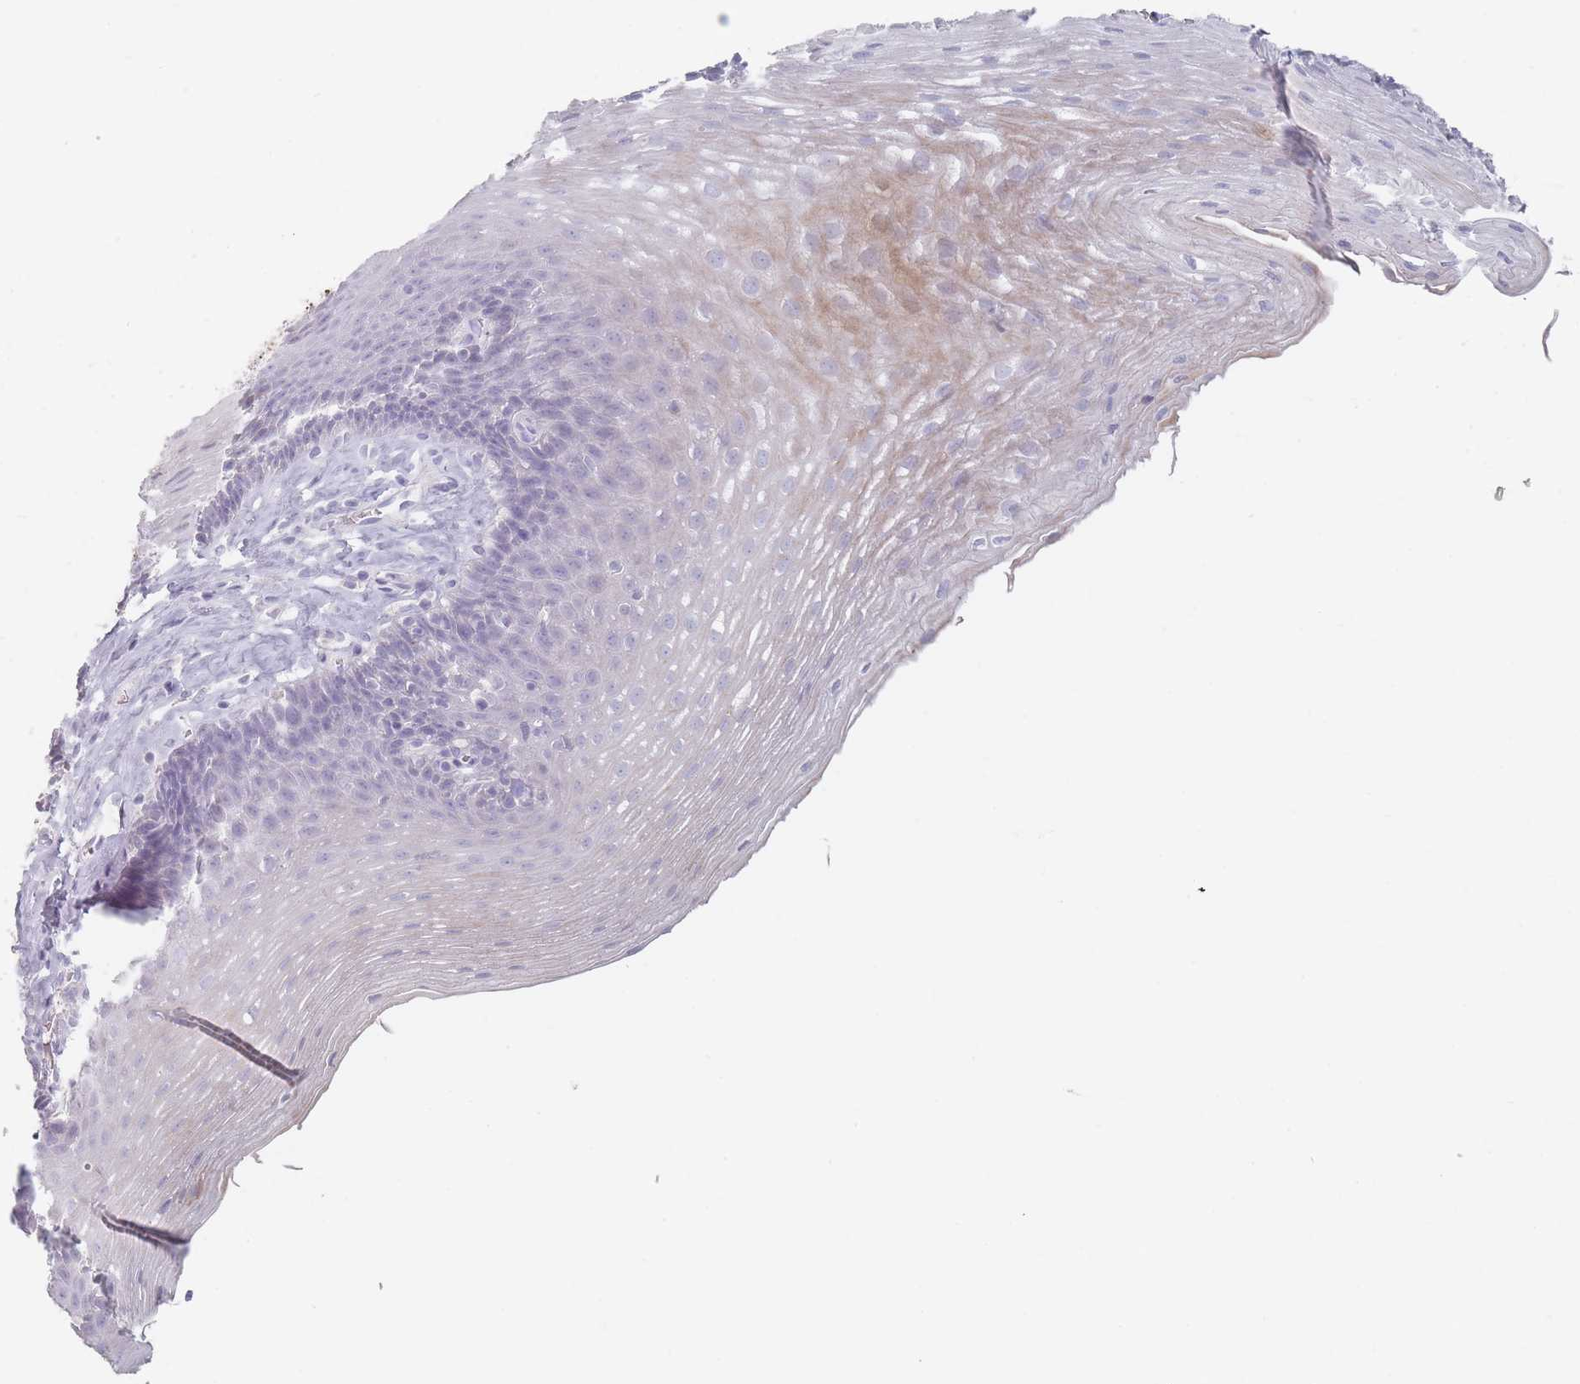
{"staining": {"intensity": "weak", "quantity": "<25%", "location": "cytoplasmic/membranous,nuclear"}, "tissue": "esophagus", "cell_type": "Squamous epithelial cells", "image_type": "normal", "snomed": [{"axis": "morphology", "description": "Normal tissue, NOS"}, {"axis": "topography", "description": "Esophagus"}], "caption": "This is an IHC photomicrograph of unremarkable human esophagus. There is no staining in squamous epithelial cells.", "gene": "HELZ2", "patient": {"sex": "female", "age": 66}}